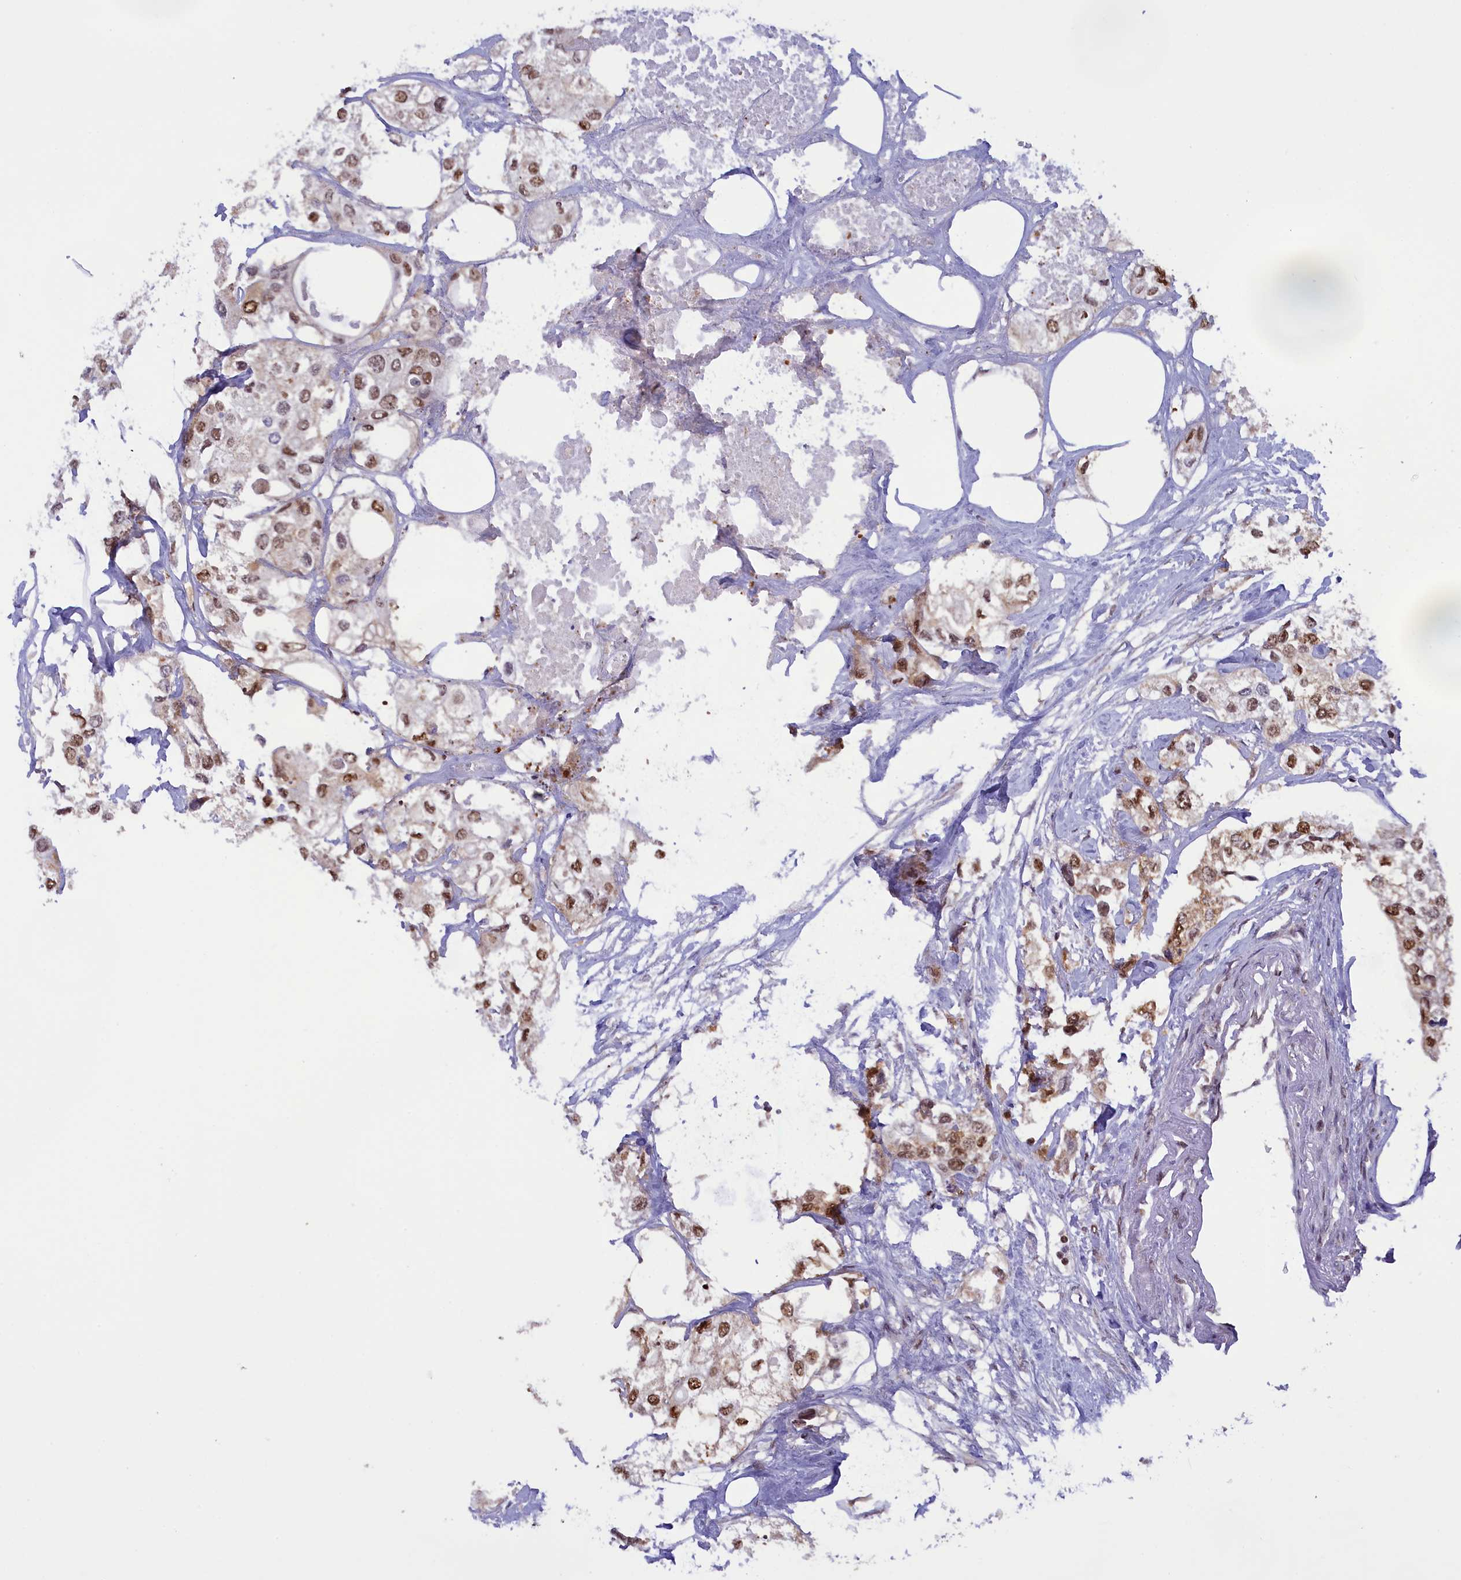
{"staining": {"intensity": "moderate", "quantity": ">75%", "location": "nuclear"}, "tissue": "urothelial cancer", "cell_type": "Tumor cells", "image_type": "cancer", "snomed": [{"axis": "morphology", "description": "Urothelial carcinoma, High grade"}, {"axis": "topography", "description": "Urinary bladder"}], "caption": "Urothelial carcinoma (high-grade) stained for a protein (brown) reveals moderate nuclear positive positivity in approximately >75% of tumor cells.", "gene": "IZUMO2", "patient": {"sex": "male", "age": 64}}